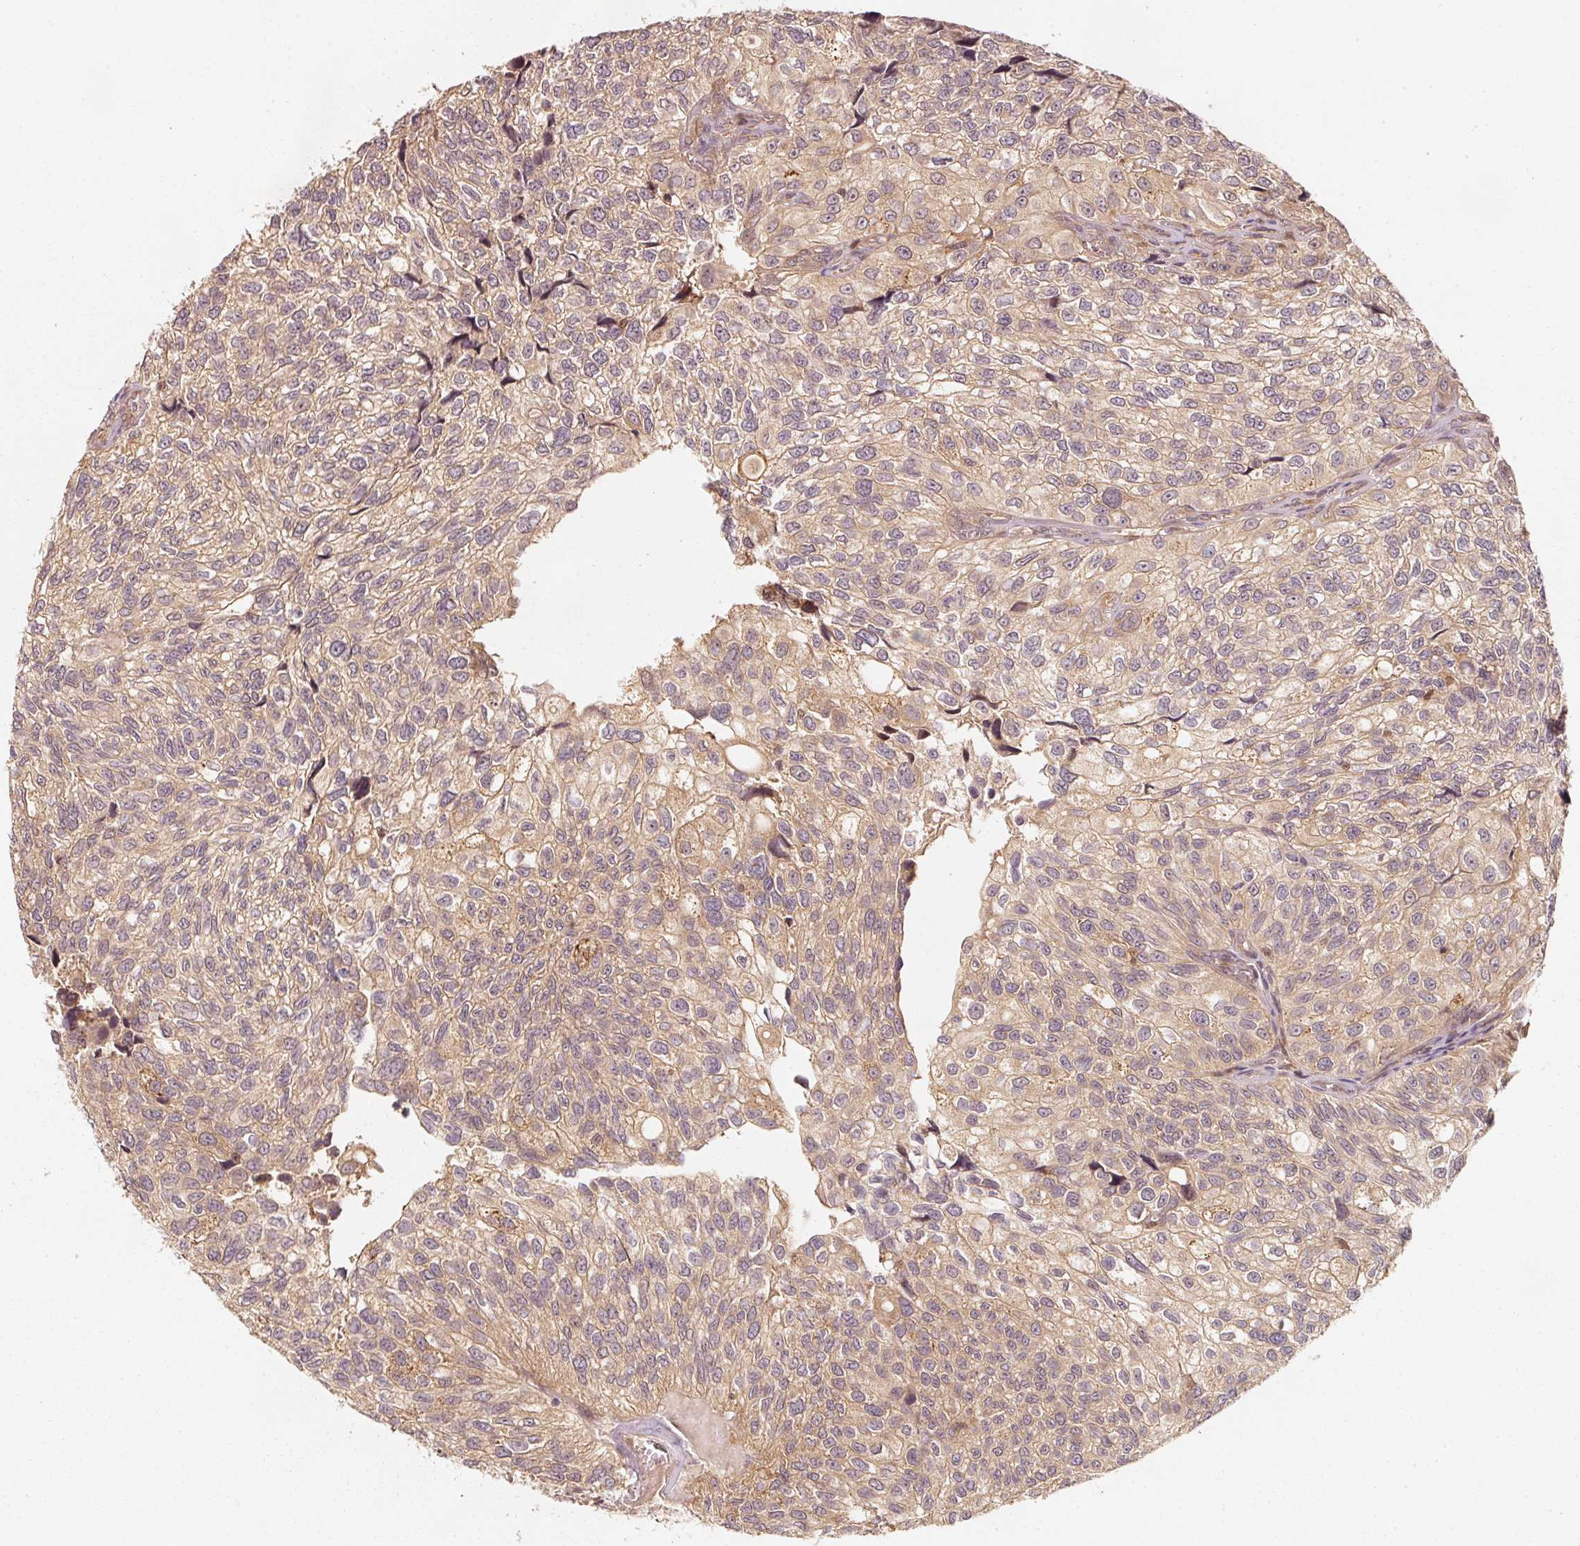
{"staining": {"intensity": "weak", "quantity": ">75%", "location": "cytoplasmic/membranous"}, "tissue": "urothelial cancer", "cell_type": "Tumor cells", "image_type": "cancer", "snomed": [{"axis": "morphology", "description": "Urothelial carcinoma, NOS"}, {"axis": "topography", "description": "Urinary bladder"}], "caption": "IHC of human transitional cell carcinoma displays low levels of weak cytoplasmic/membranous expression in approximately >75% of tumor cells.", "gene": "RRAS2", "patient": {"sex": "male", "age": 87}}